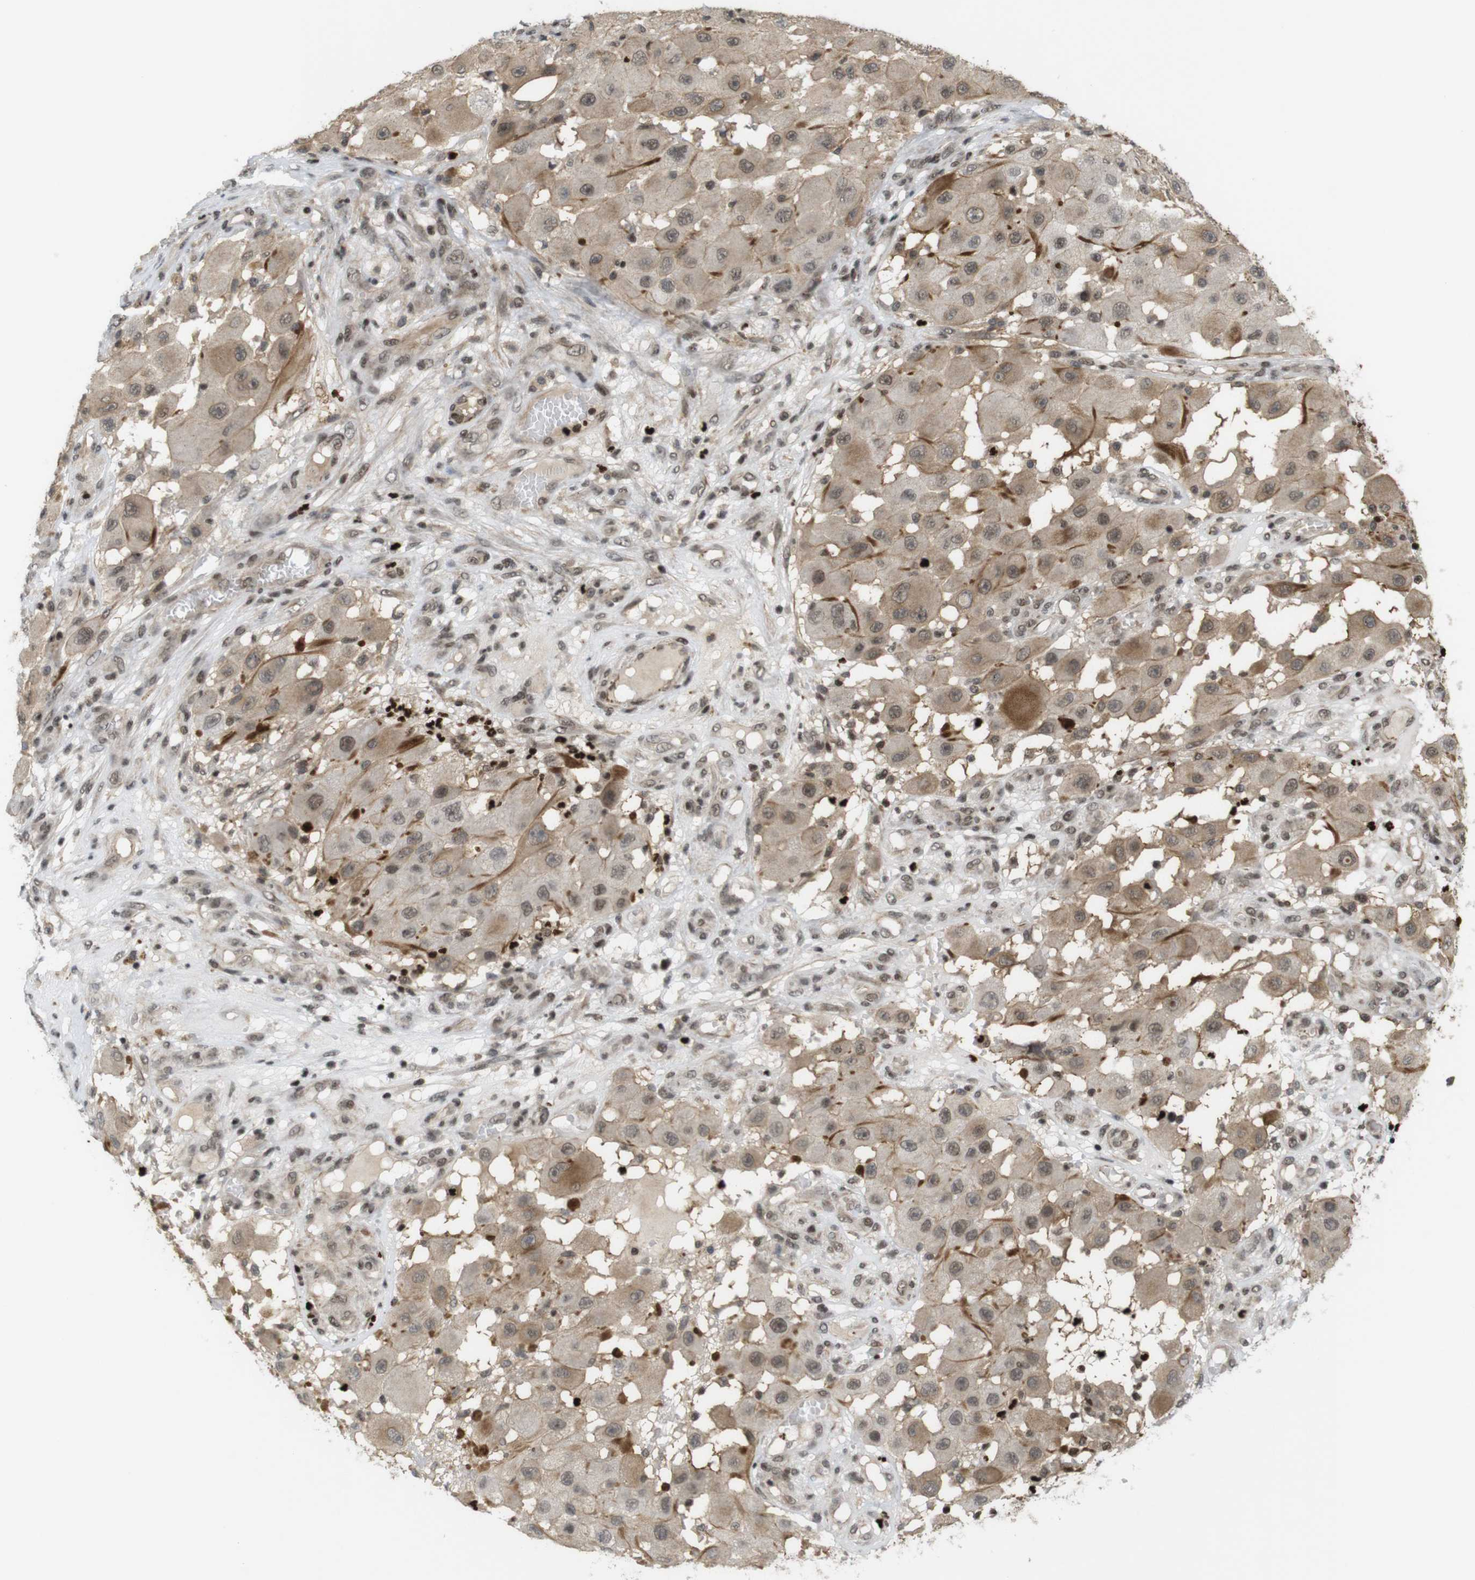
{"staining": {"intensity": "weak", "quantity": ">75%", "location": "cytoplasmic/membranous,nuclear"}, "tissue": "melanoma", "cell_type": "Tumor cells", "image_type": "cancer", "snomed": [{"axis": "morphology", "description": "Malignant melanoma, NOS"}, {"axis": "topography", "description": "Skin"}], "caption": "Immunohistochemistry of melanoma shows low levels of weak cytoplasmic/membranous and nuclear positivity in approximately >75% of tumor cells.", "gene": "SP2", "patient": {"sex": "female", "age": 81}}